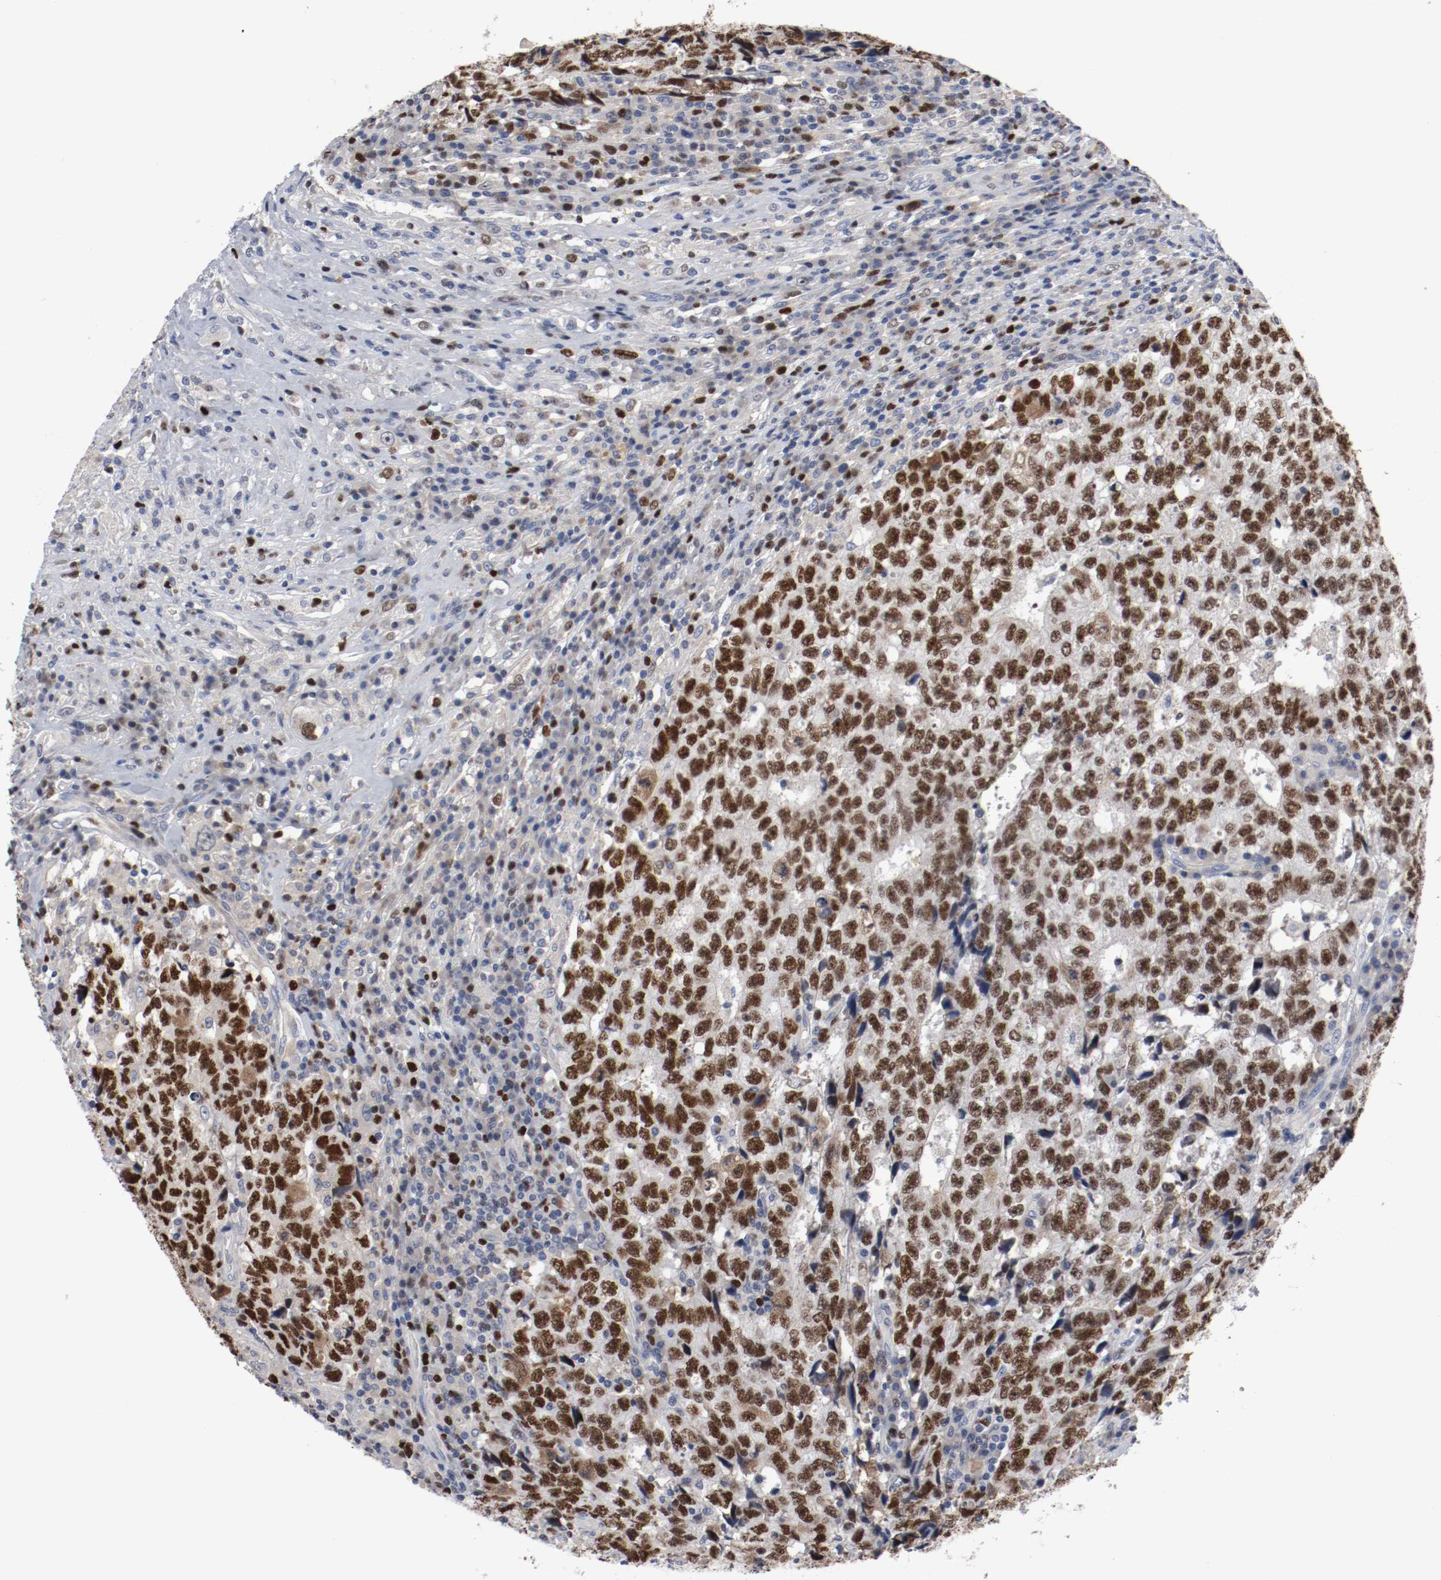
{"staining": {"intensity": "strong", "quantity": ">75%", "location": "nuclear"}, "tissue": "testis cancer", "cell_type": "Tumor cells", "image_type": "cancer", "snomed": [{"axis": "morphology", "description": "Necrosis, NOS"}, {"axis": "morphology", "description": "Carcinoma, Embryonal, NOS"}, {"axis": "topography", "description": "Testis"}], "caption": "Immunohistochemical staining of human testis embryonal carcinoma shows high levels of strong nuclear staining in approximately >75% of tumor cells. The staining was performed using DAB, with brown indicating positive protein expression. Nuclei are stained blue with hematoxylin.", "gene": "MCM6", "patient": {"sex": "male", "age": 19}}